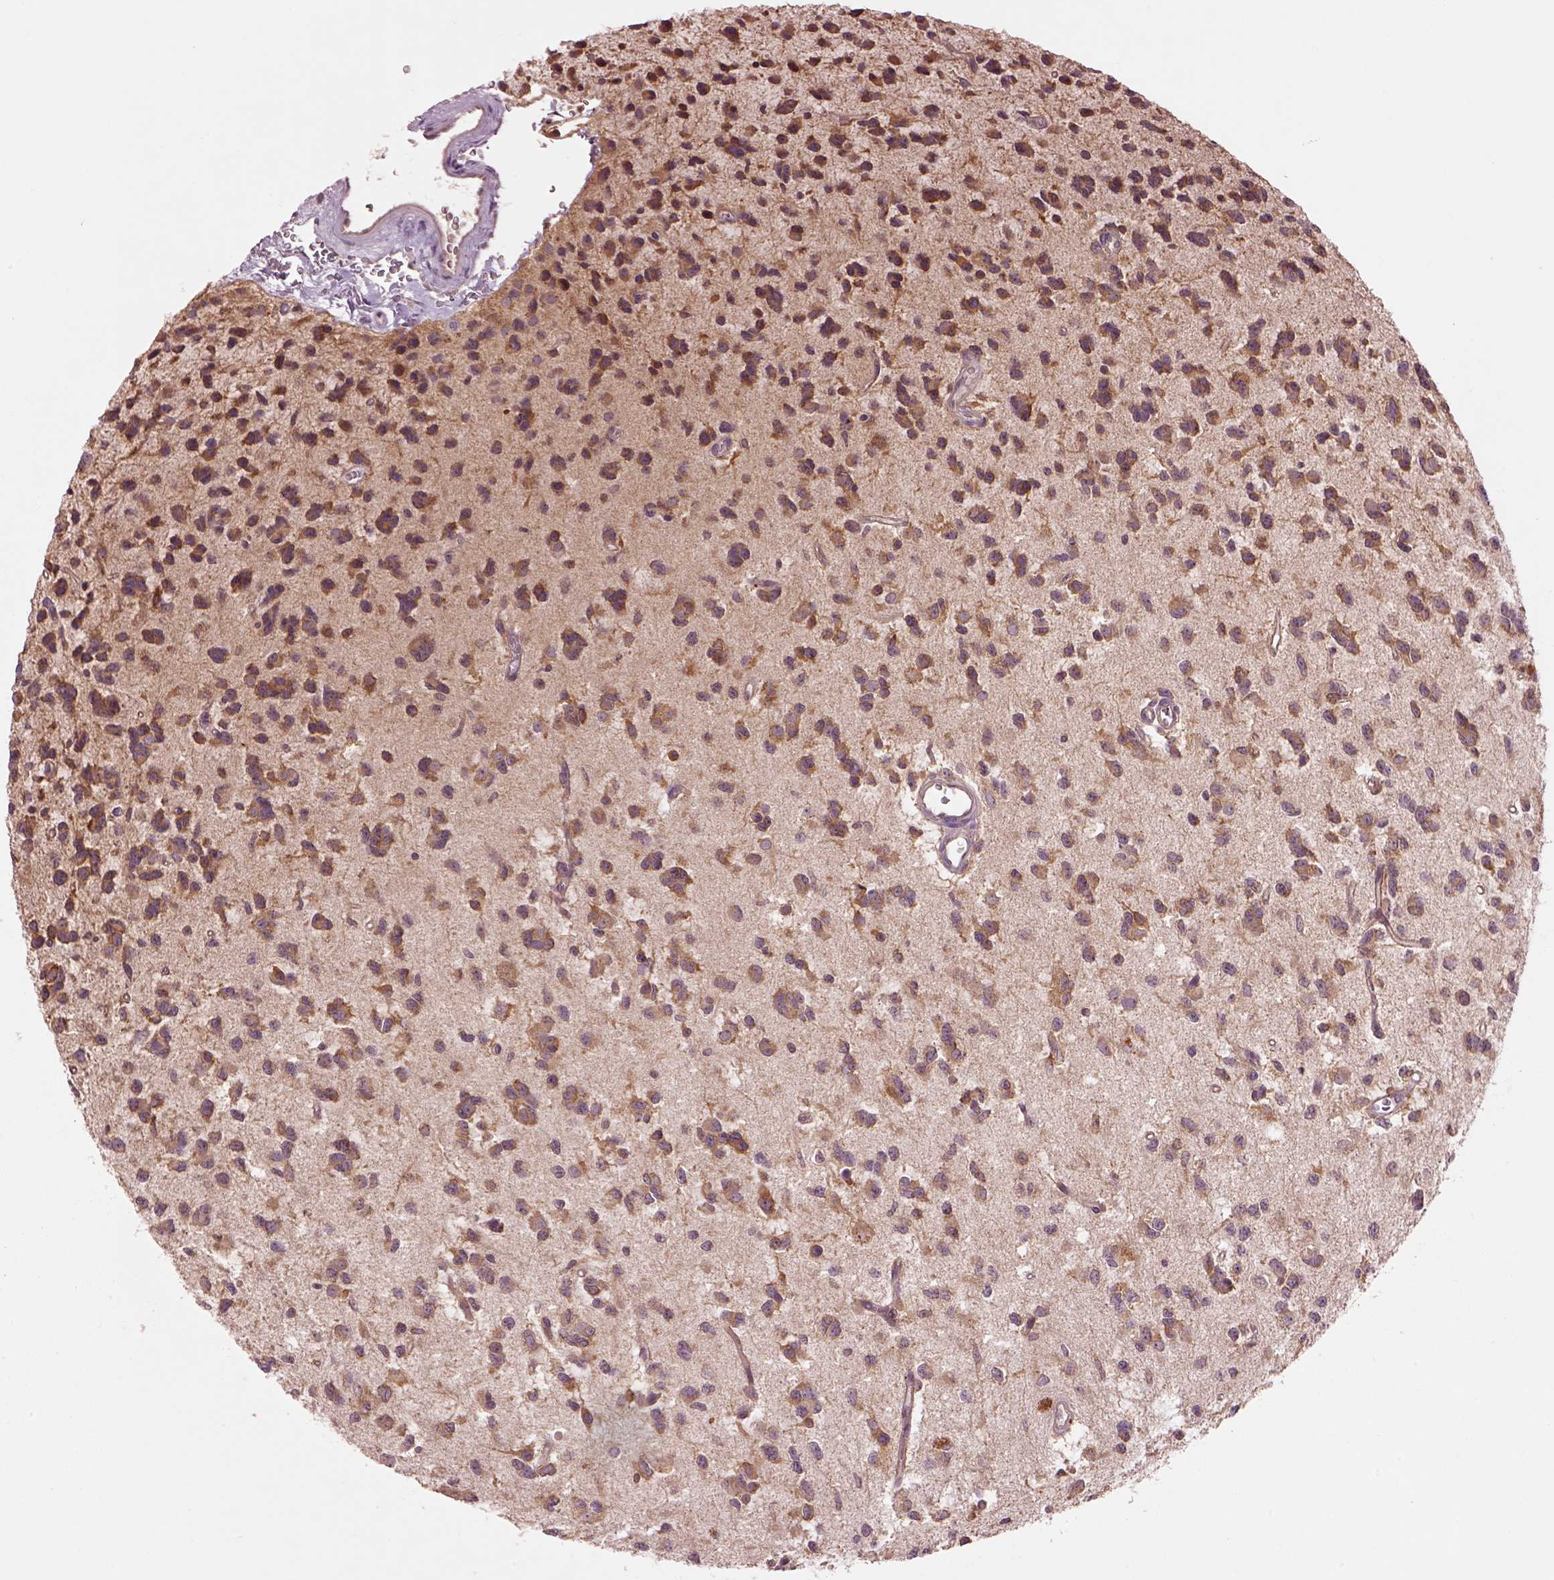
{"staining": {"intensity": "moderate", "quantity": ">75%", "location": "cytoplasmic/membranous"}, "tissue": "glioma", "cell_type": "Tumor cells", "image_type": "cancer", "snomed": [{"axis": "morphology", "description": "Glioma, malignant, Low grade"}, {"axis": "topography", "description": "Brain"}], "caption": "Glioma stained with a protein marker displays moderate staining in tumor cells.", "gene": "MTHFS", "patient": {"sex": "female", "age": 45}}